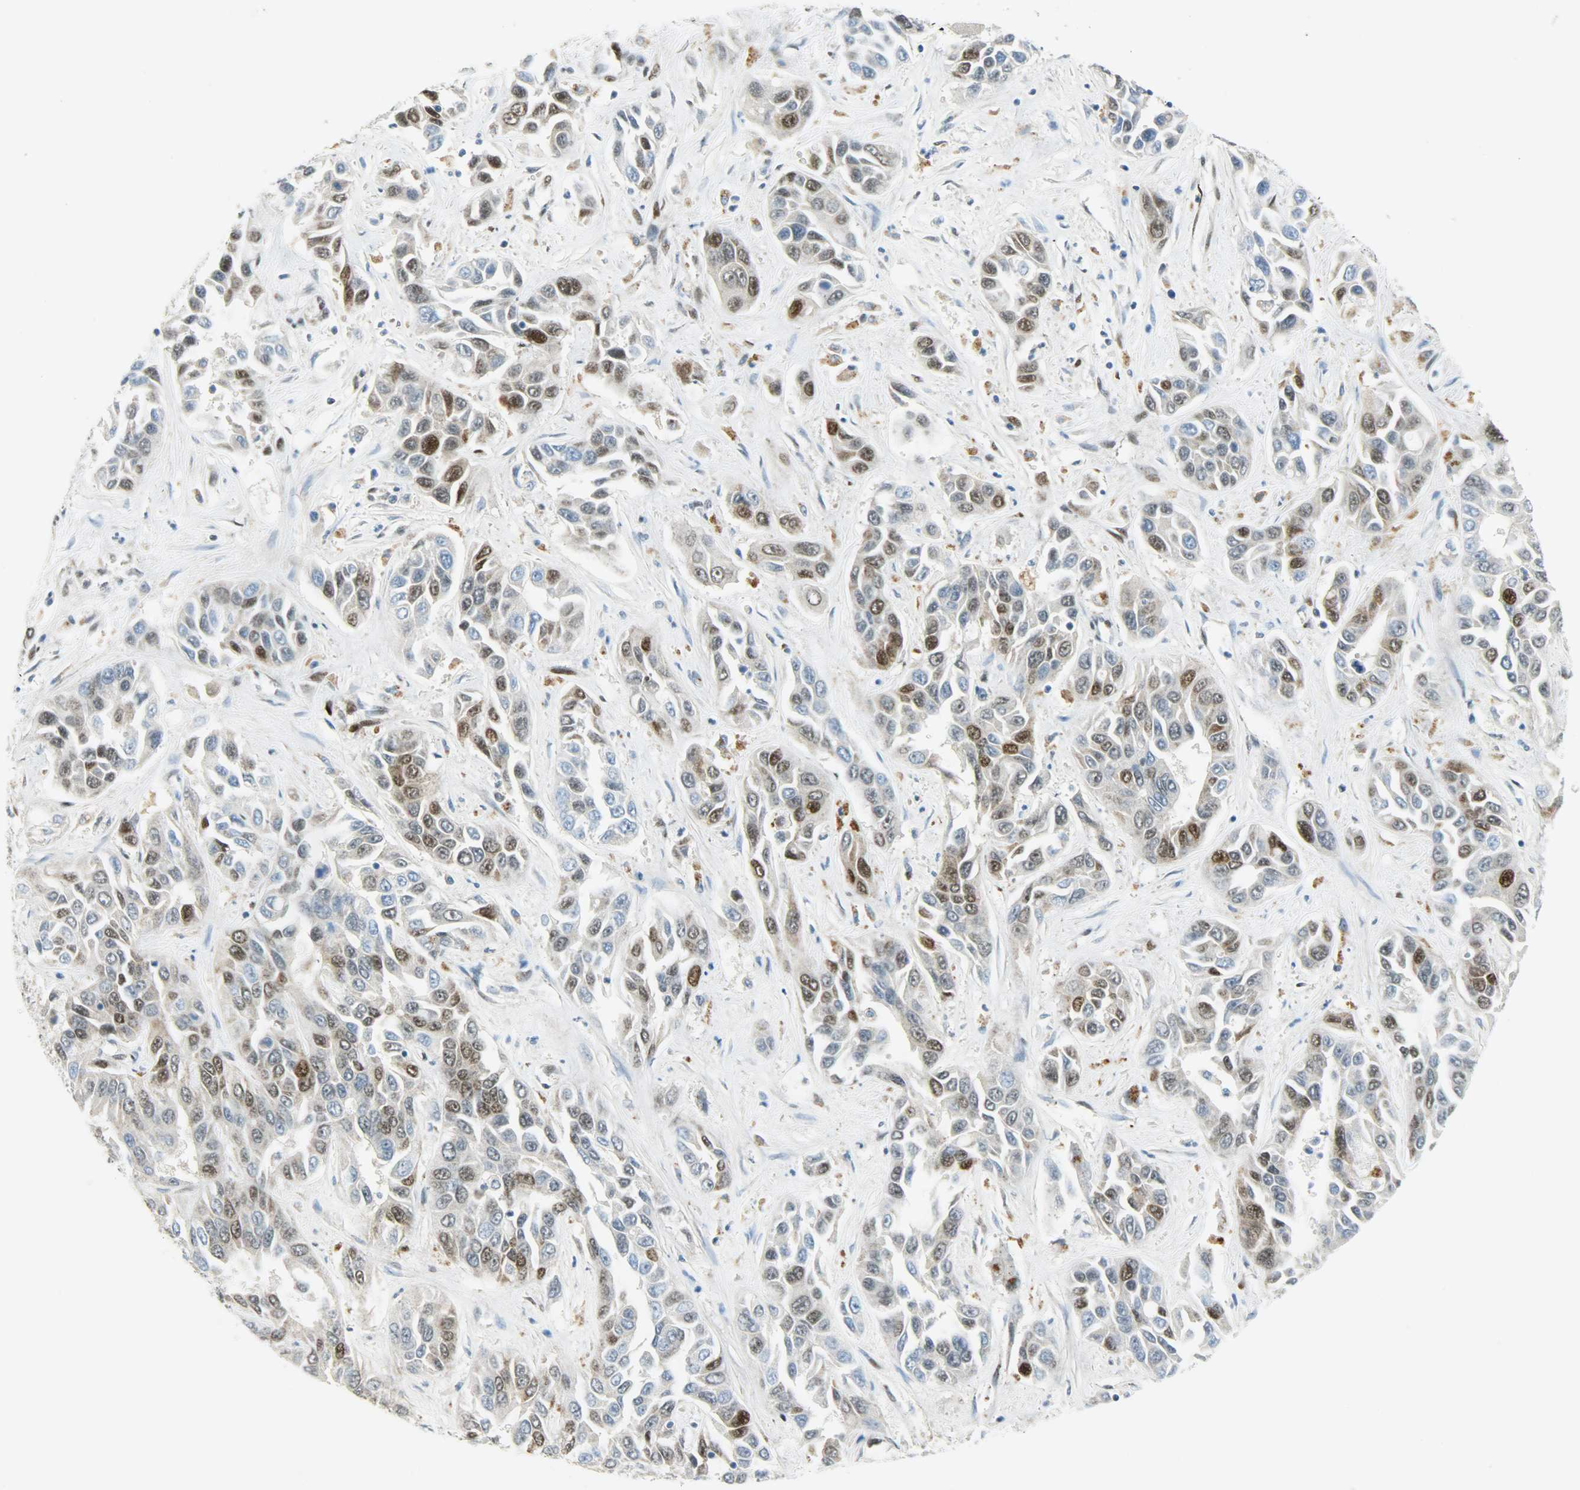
{"staining": {"intensity": "moderate", "quantity": "25%-75%", "location": "nuclear"}, "tissue": "liver cancer", "cell_type": "Tumor cells", "image_type": "cancer", "snomed": [{"axis": "morphology", "description": "Cholangiocarcinoma"}, {"axis": "topography", "description": "Liver"}], "caption": "Liver cancer was stained to show a protein in brown. There is medium levels of moderate nuclear staining in approximately 25%-75% of tumor cells. The protein of interest is stained brown, and the nuclei are stained in blue (DAB (3,3'-diaminobenzidine) IHC with brightfield microscopy, high magnification).", "gene": "JUNB", "patient": {"sex": "female", "age": 52}}